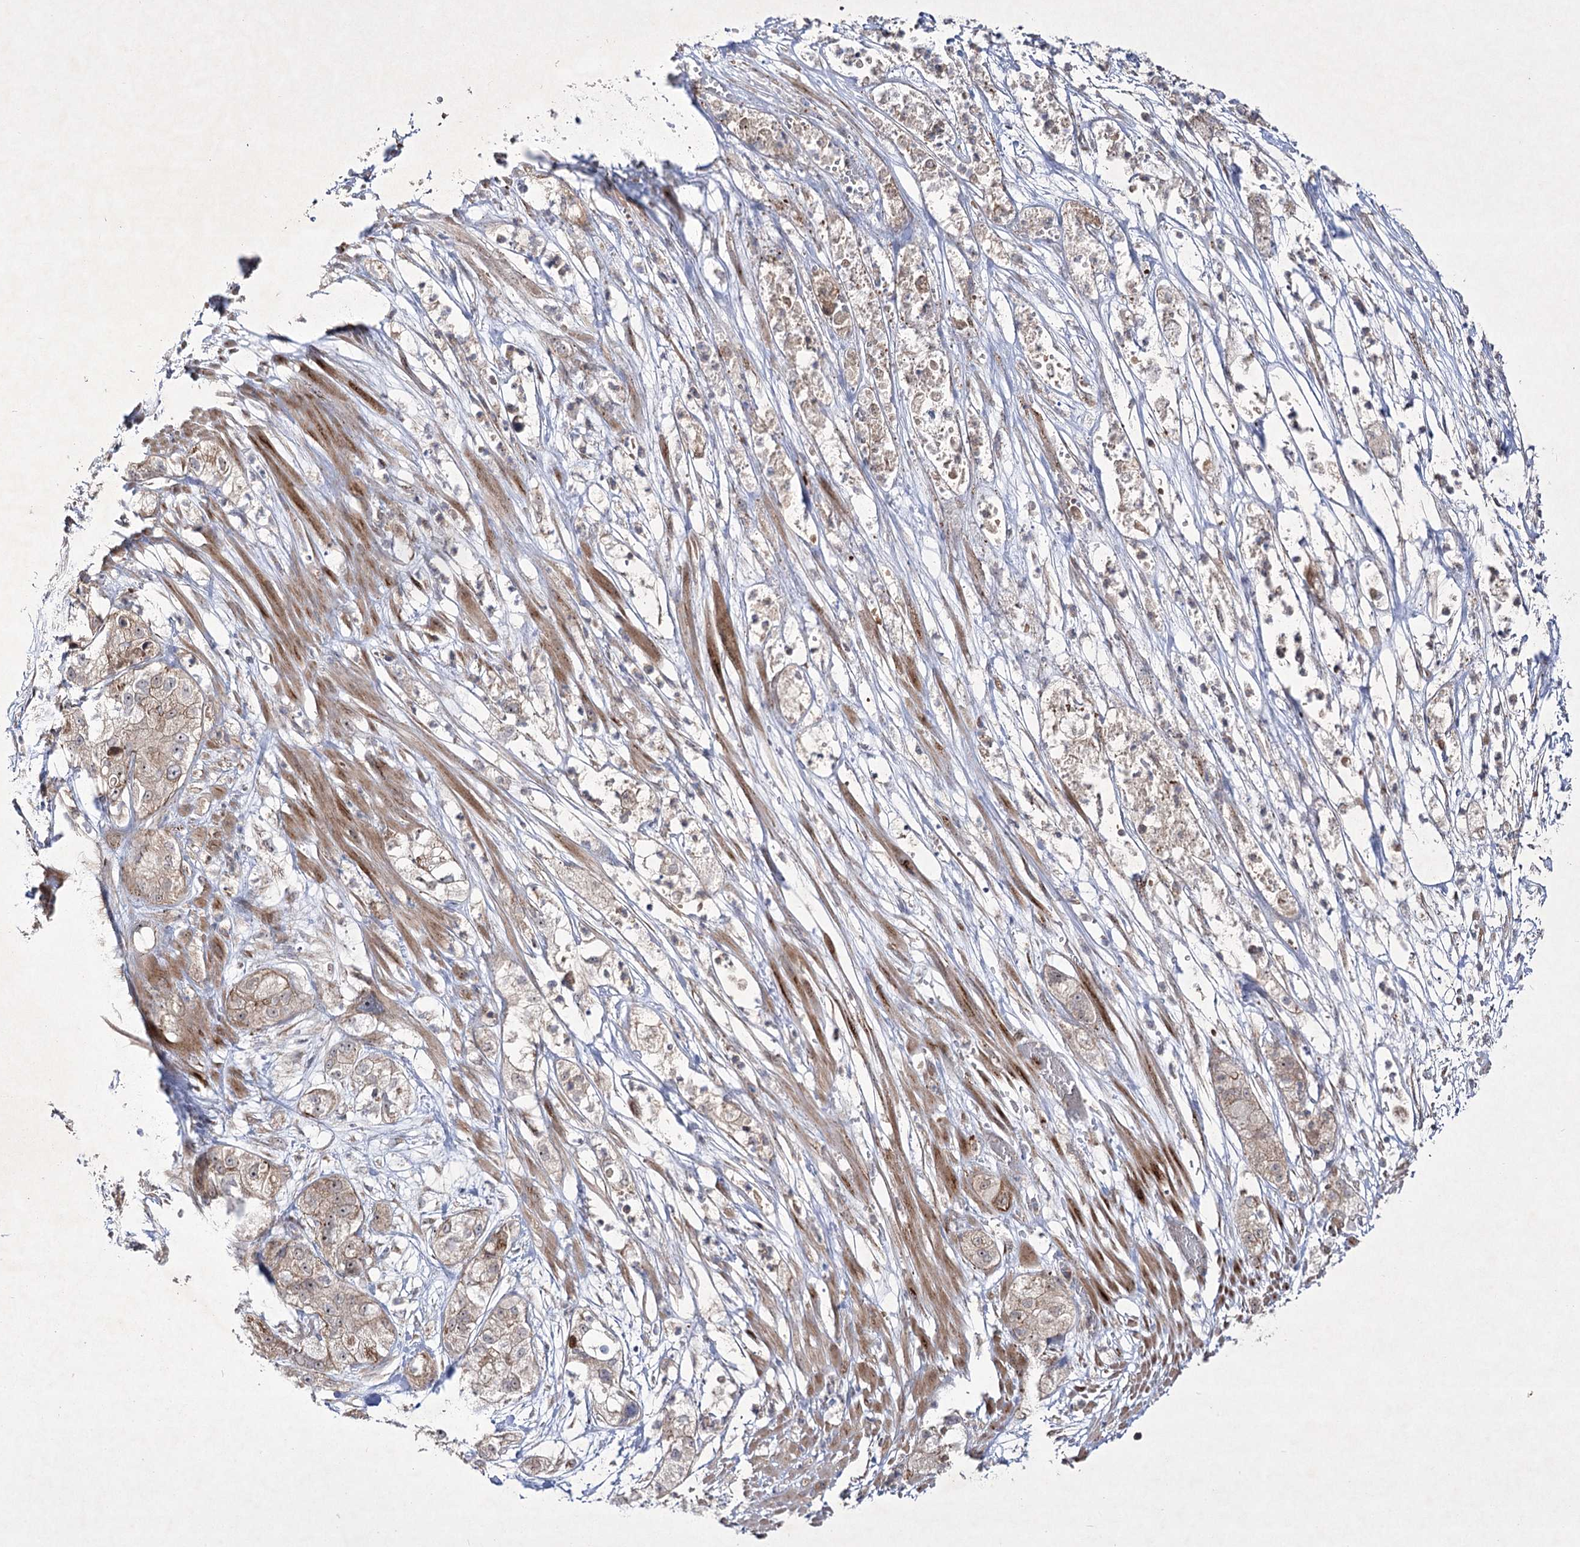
{"staining": {"intensity": "moderate", "quantity": ">75%", "location": "cytoplasmic/membranous,nuclear"}, "tissue": "pancreatic cancer", "cell_type": "Tumor cells", "image_type": "cancer", "snomed": [{"axis": "morphology", "description": "Adenocarcinoma, NOS"}, {"axis": "topography", "description": "Pancreas"}], "caption": "Human pancreatic cancer (adenocarcinoma) stained with a brown dye displays moderate cytoplasmic/membranous and nuclear positive staining in about >75% of tumor cells.", "gene": "SCRN3", "patient": {"sex": "female", "age": 78}}